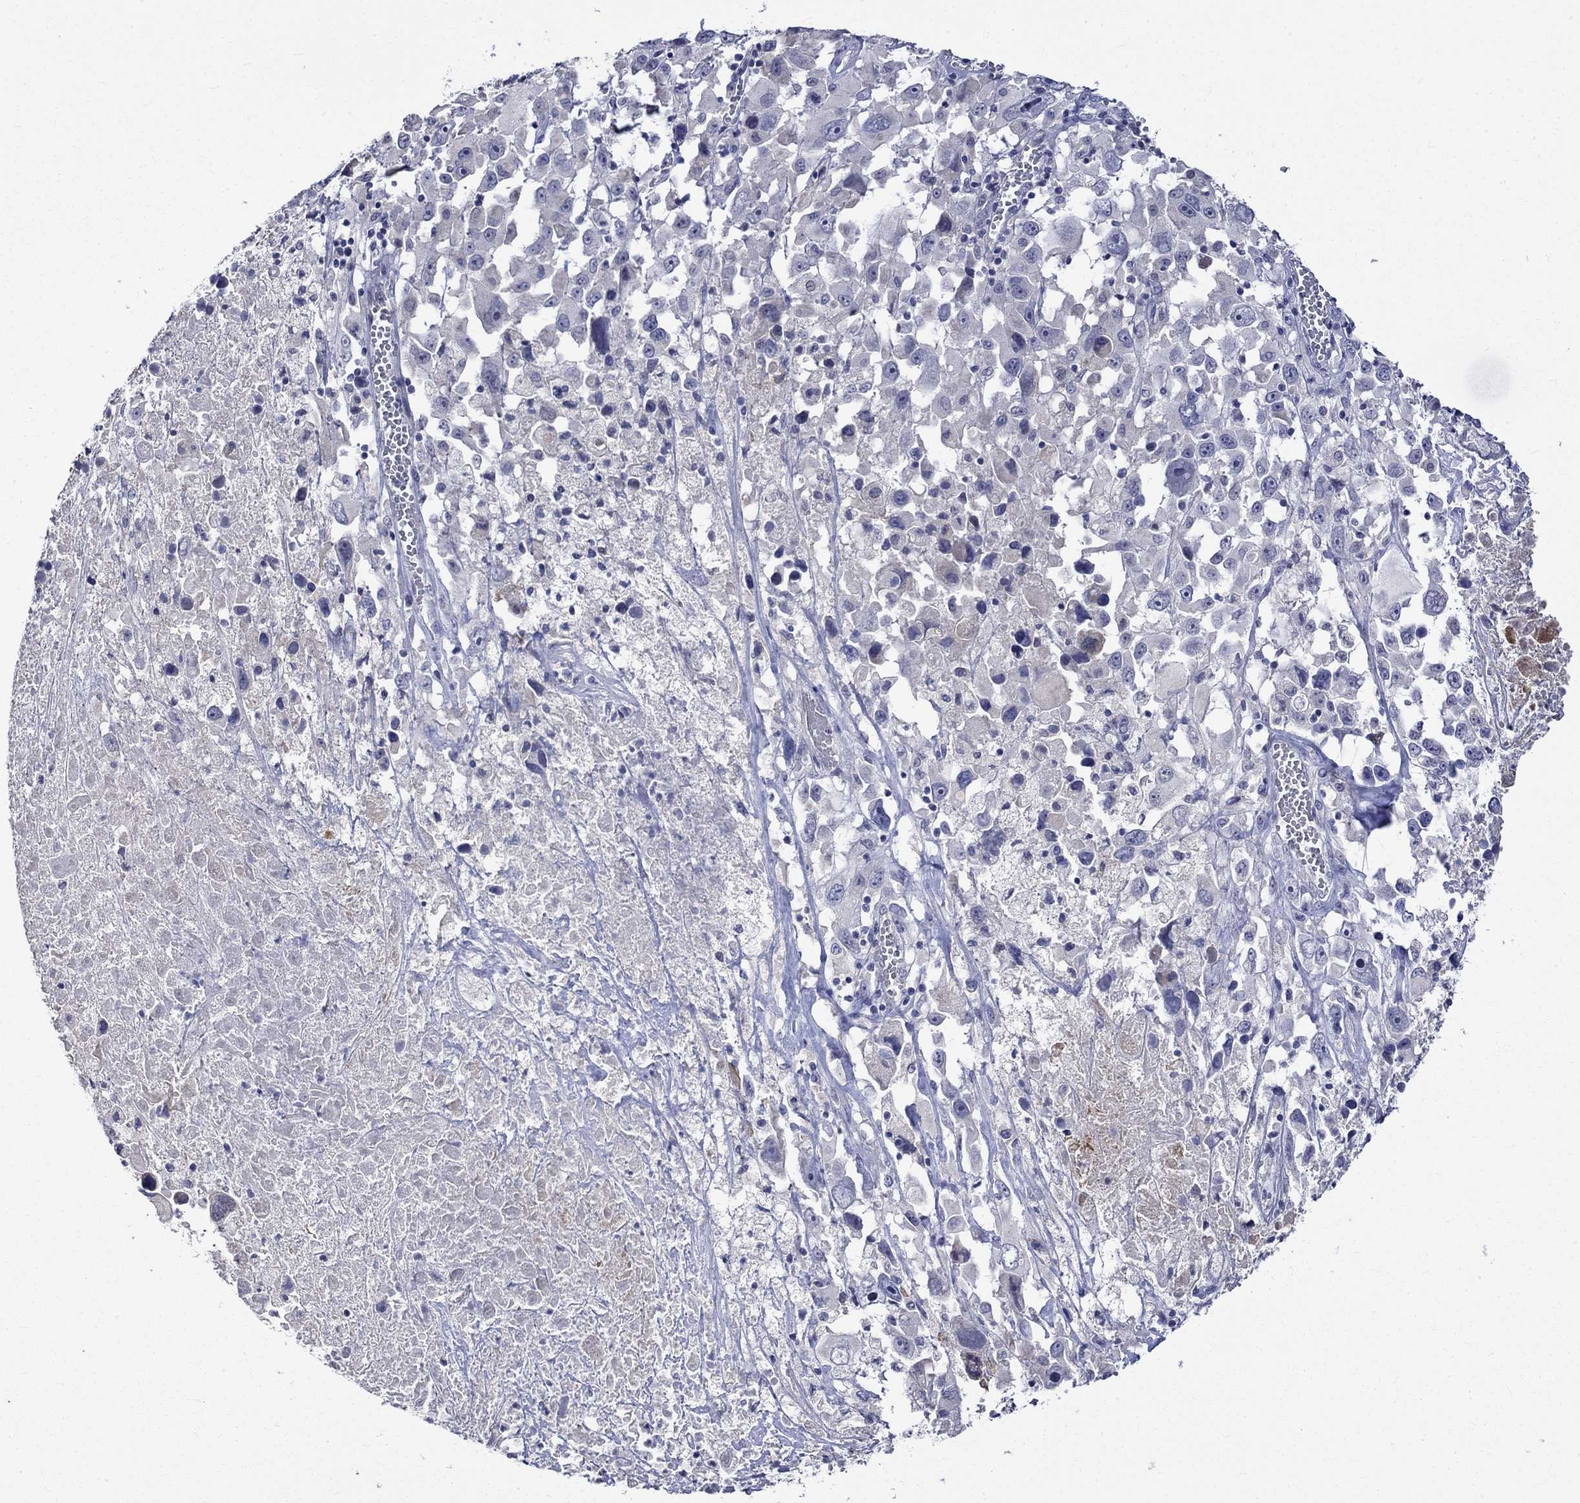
{"staining": {"intensity": "negative", "quantity": "none", "location": "none"}, "tissue": "melanoma", "cell_type": "Tumor cells", "image_type": "cancer", "snomed": [{"axis": "morphology", "description": "Malignant melanoma, Metastatic site"}, {"axis": "topography", "description": "Lymph node"}], "caption": "This photomicrograph is of malignant melanoma (metastatic site) stained with immunohistochemistry to label a protein in brown with the nuclei are counter-stained blue. There is no positivity in tumor cells.", "gene": "CRYAB", "patient": {"sex": "male", "age": 50}}